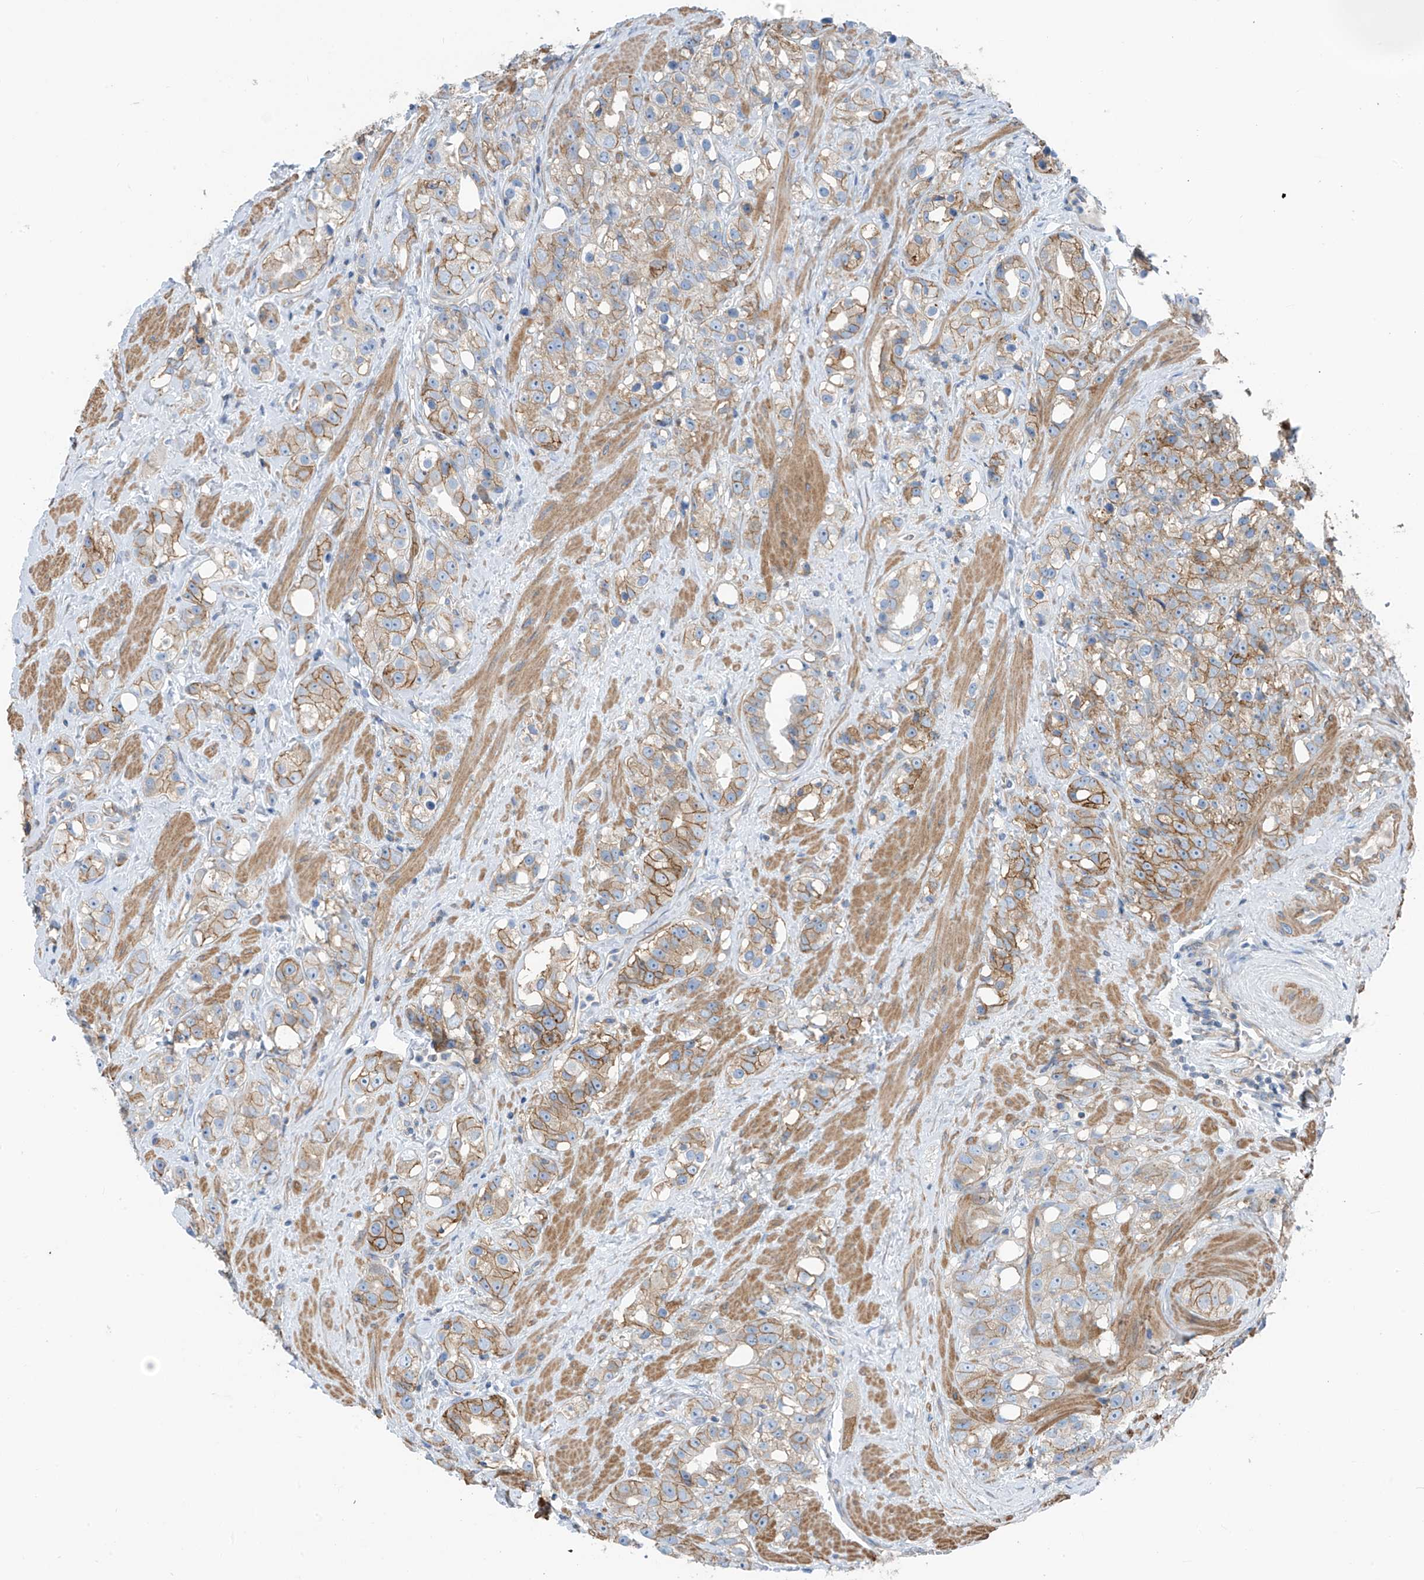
{"staining": {"intensity": "moderate", "quantity": ">75%", "location": "cytoplasmic/membranous"}, "tissue": "prostate cancer", "cell_type": "Tumor cells", "image_type": "cancer", "snomed": [{"axis": "morphology", "description": "Adenocarcinoma, NOS"}, {"axis": "topography", "description": "Prostate"}], "caption": "Prostate cancer stained with DAB (3,3'-diaminobenzidine) immunohistochemistry (IHC) demonstrates medium levels of moderate cytoplasmic/membranous staining in about >75% of tumor cells.", "gene": "SLC1A5", "patient": {"sex": "male", "age": 79}}